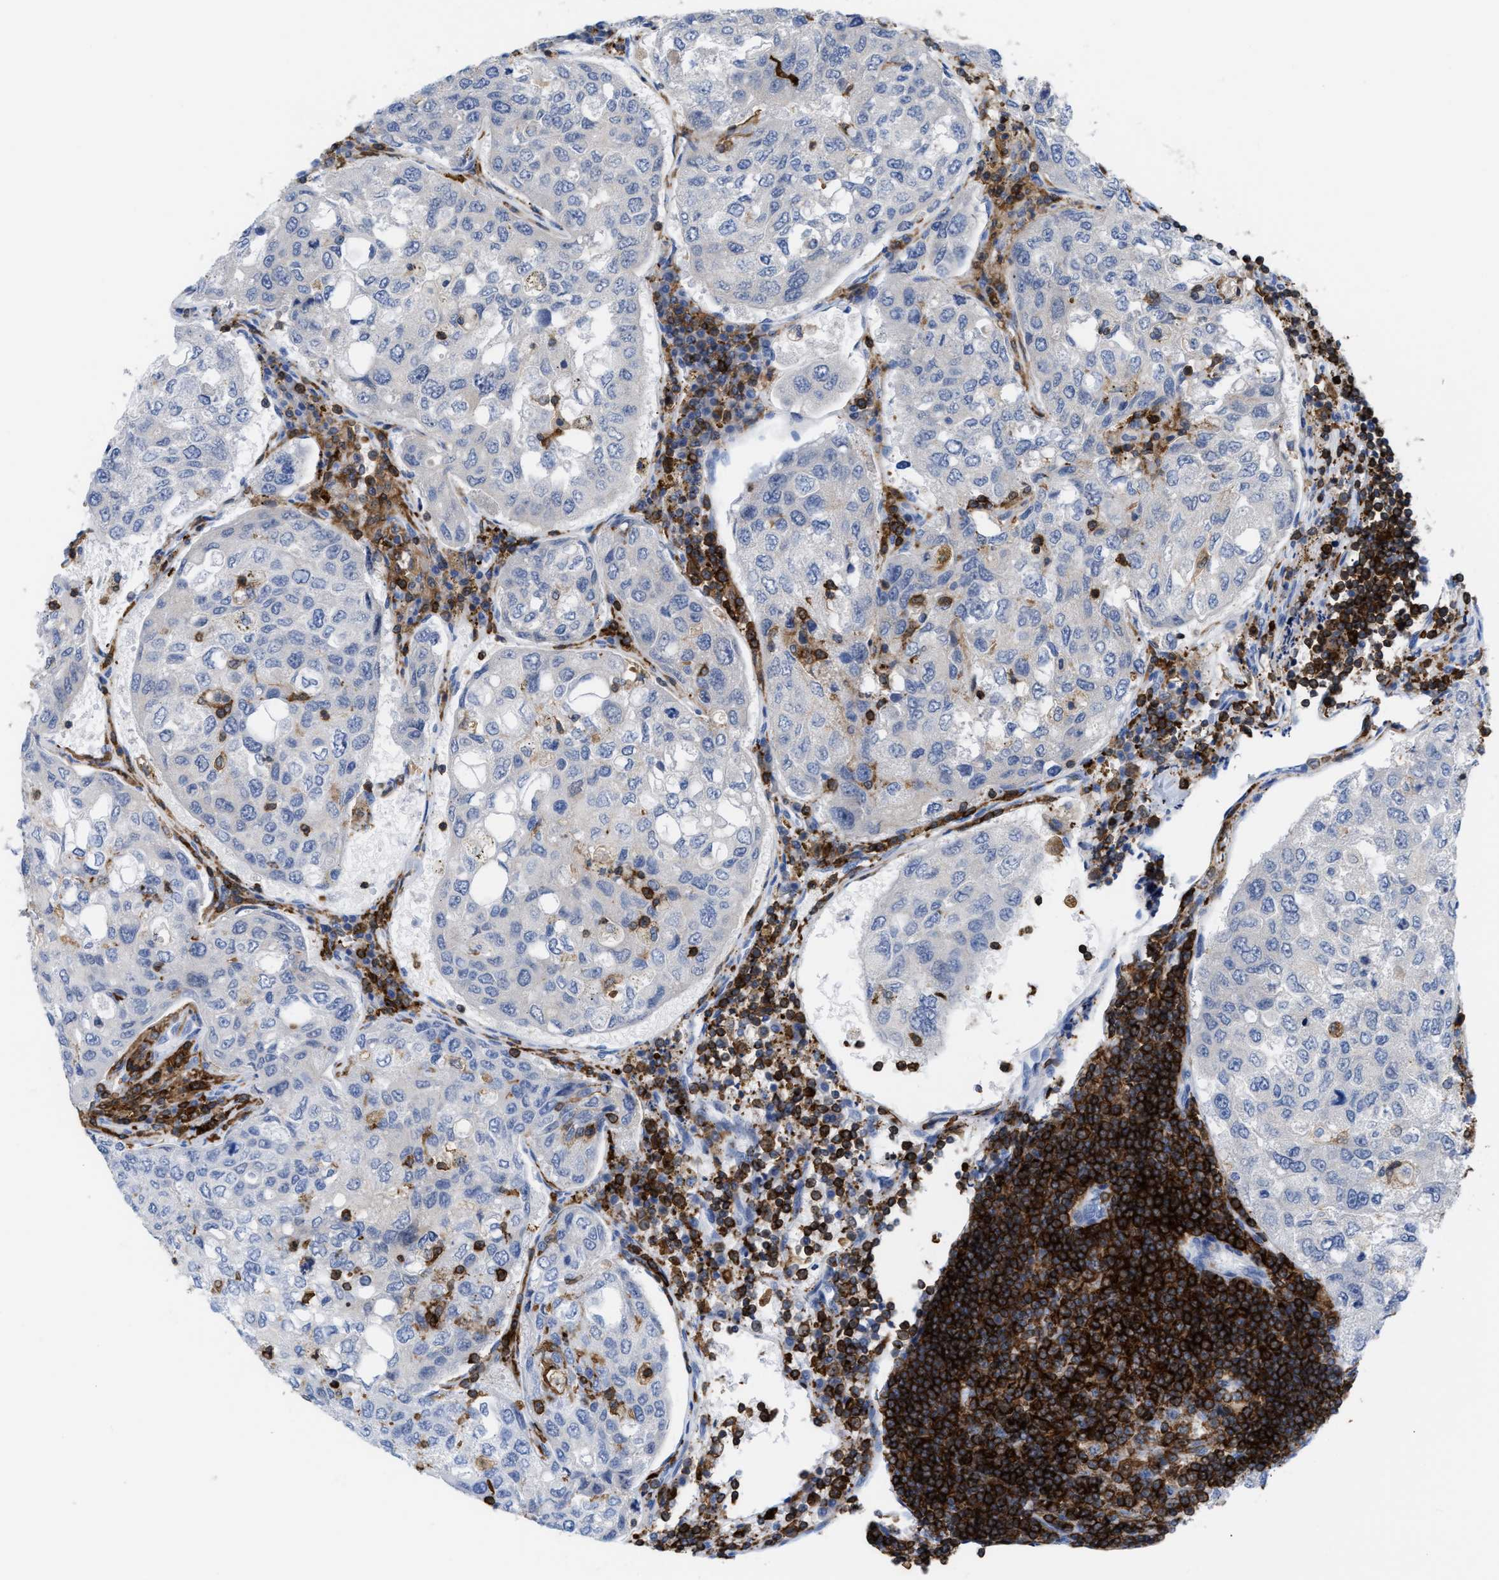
{"staining": {"intensity": "negative", "quantity": "none", "location": "none"}, "tissue": "urothelial cancer", "cell_type": "Tumor cells", "image_type": "cancer", "snomed": [{"axis": "morphology", "description": "Urothelial carcinoma, High grade"}, {"axis": "topography", "description": "Lymph node"}, {"axis": "topography", "description": "Urinary bladder"}], "caption": "This is an immunohistochemistry photomicrograph of urothelial carcinoma (high-grade). There is no positivity in tumor cells.", "gene": "LCP1", "patient": {"sex": "male", "age": 51}}